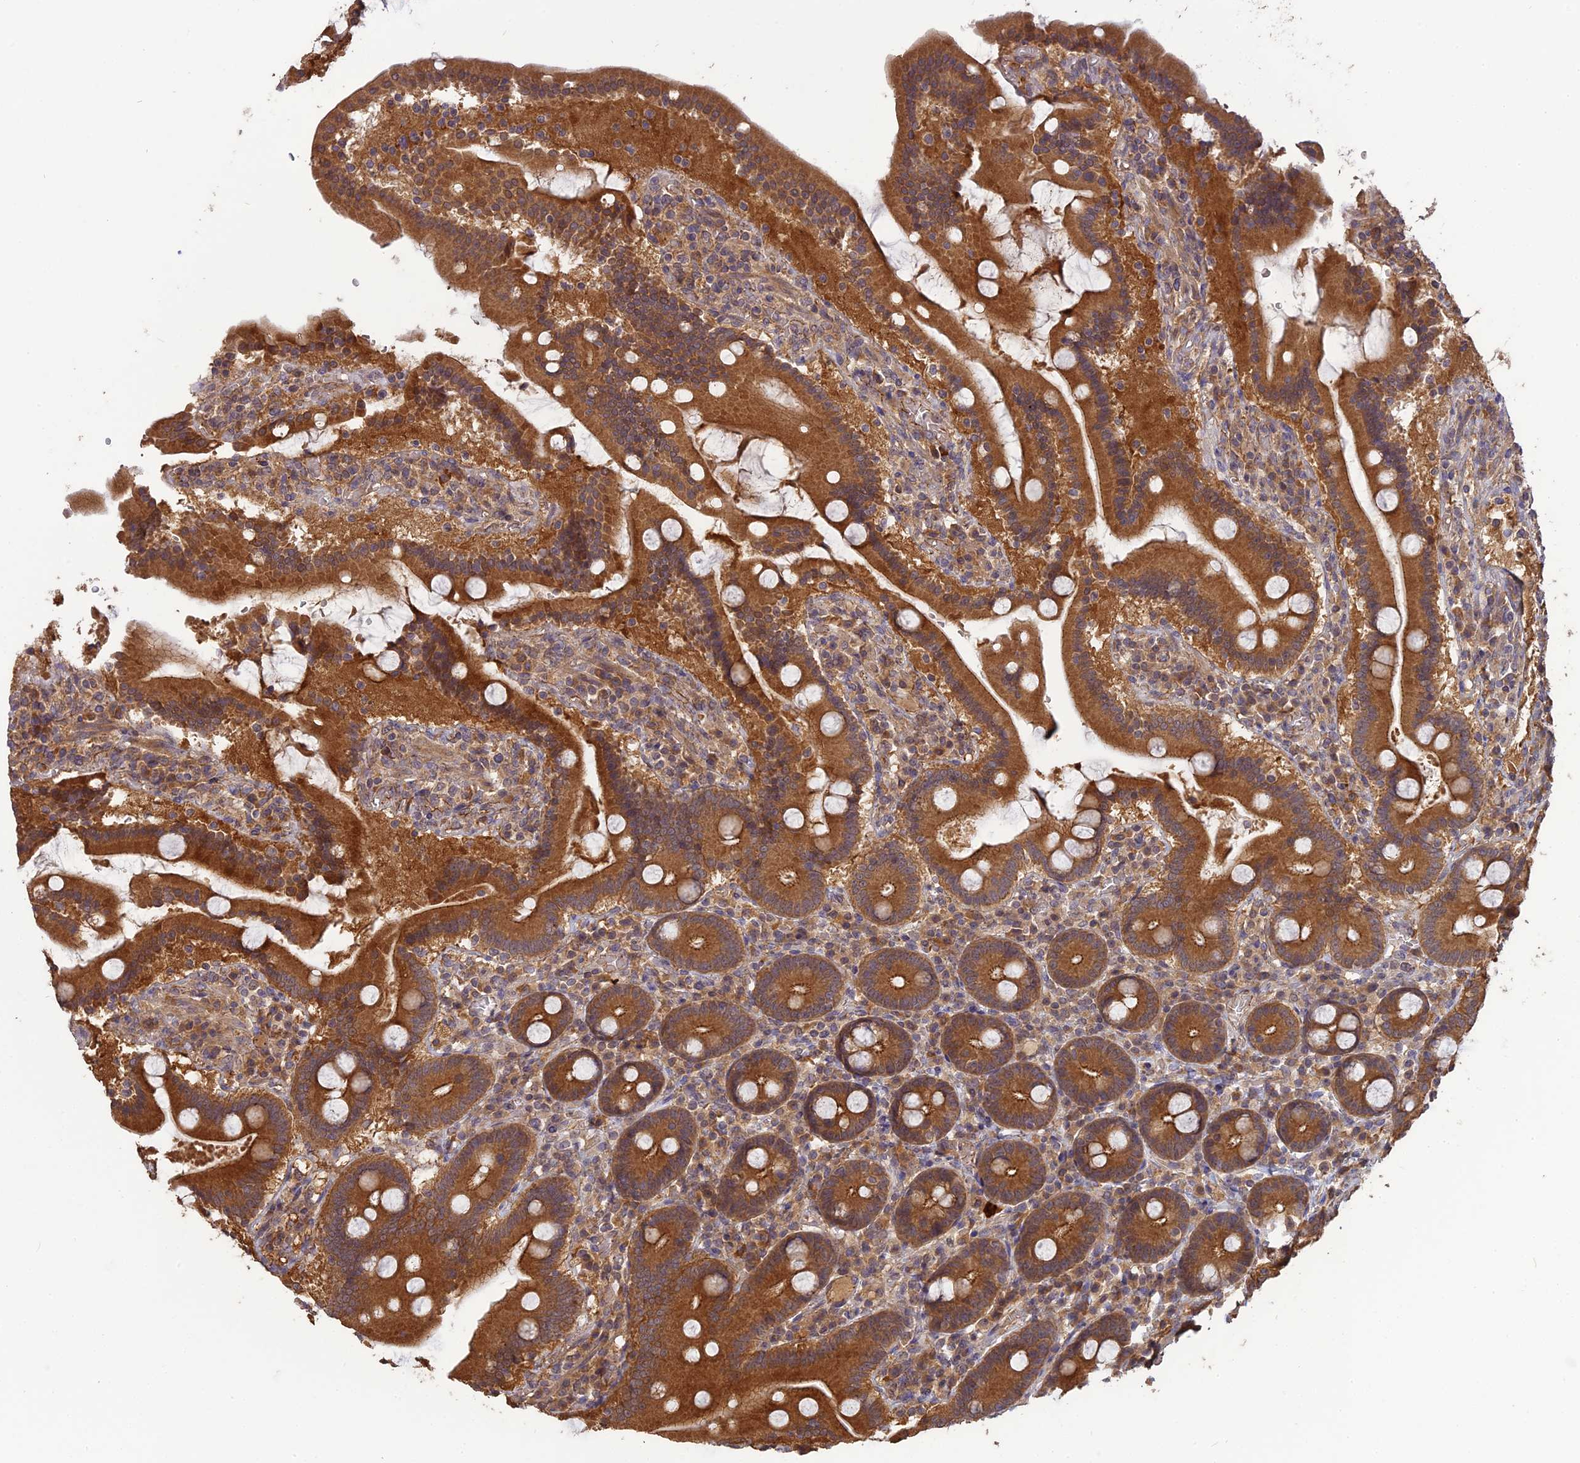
{"staining": {"intensity": "strong", "quantity": ">75%", "location": "cytoplasmic/membranous"}, "tissue": "duodenum", "cell_type": "Glandular cells", "image_type": "normal", "snomed": [{"axis": "morphology", "description": "Normal tissue, NOS"}, {"axis": "topography", "description": "Duodenum"}], "caption": "Benign duodenum exhibits strong cytoplasmic/membranous expression in approximately >75% of glandular cells.", "gene": "ARHGAP40", "patient": {"sex": "male", "age": 55}}